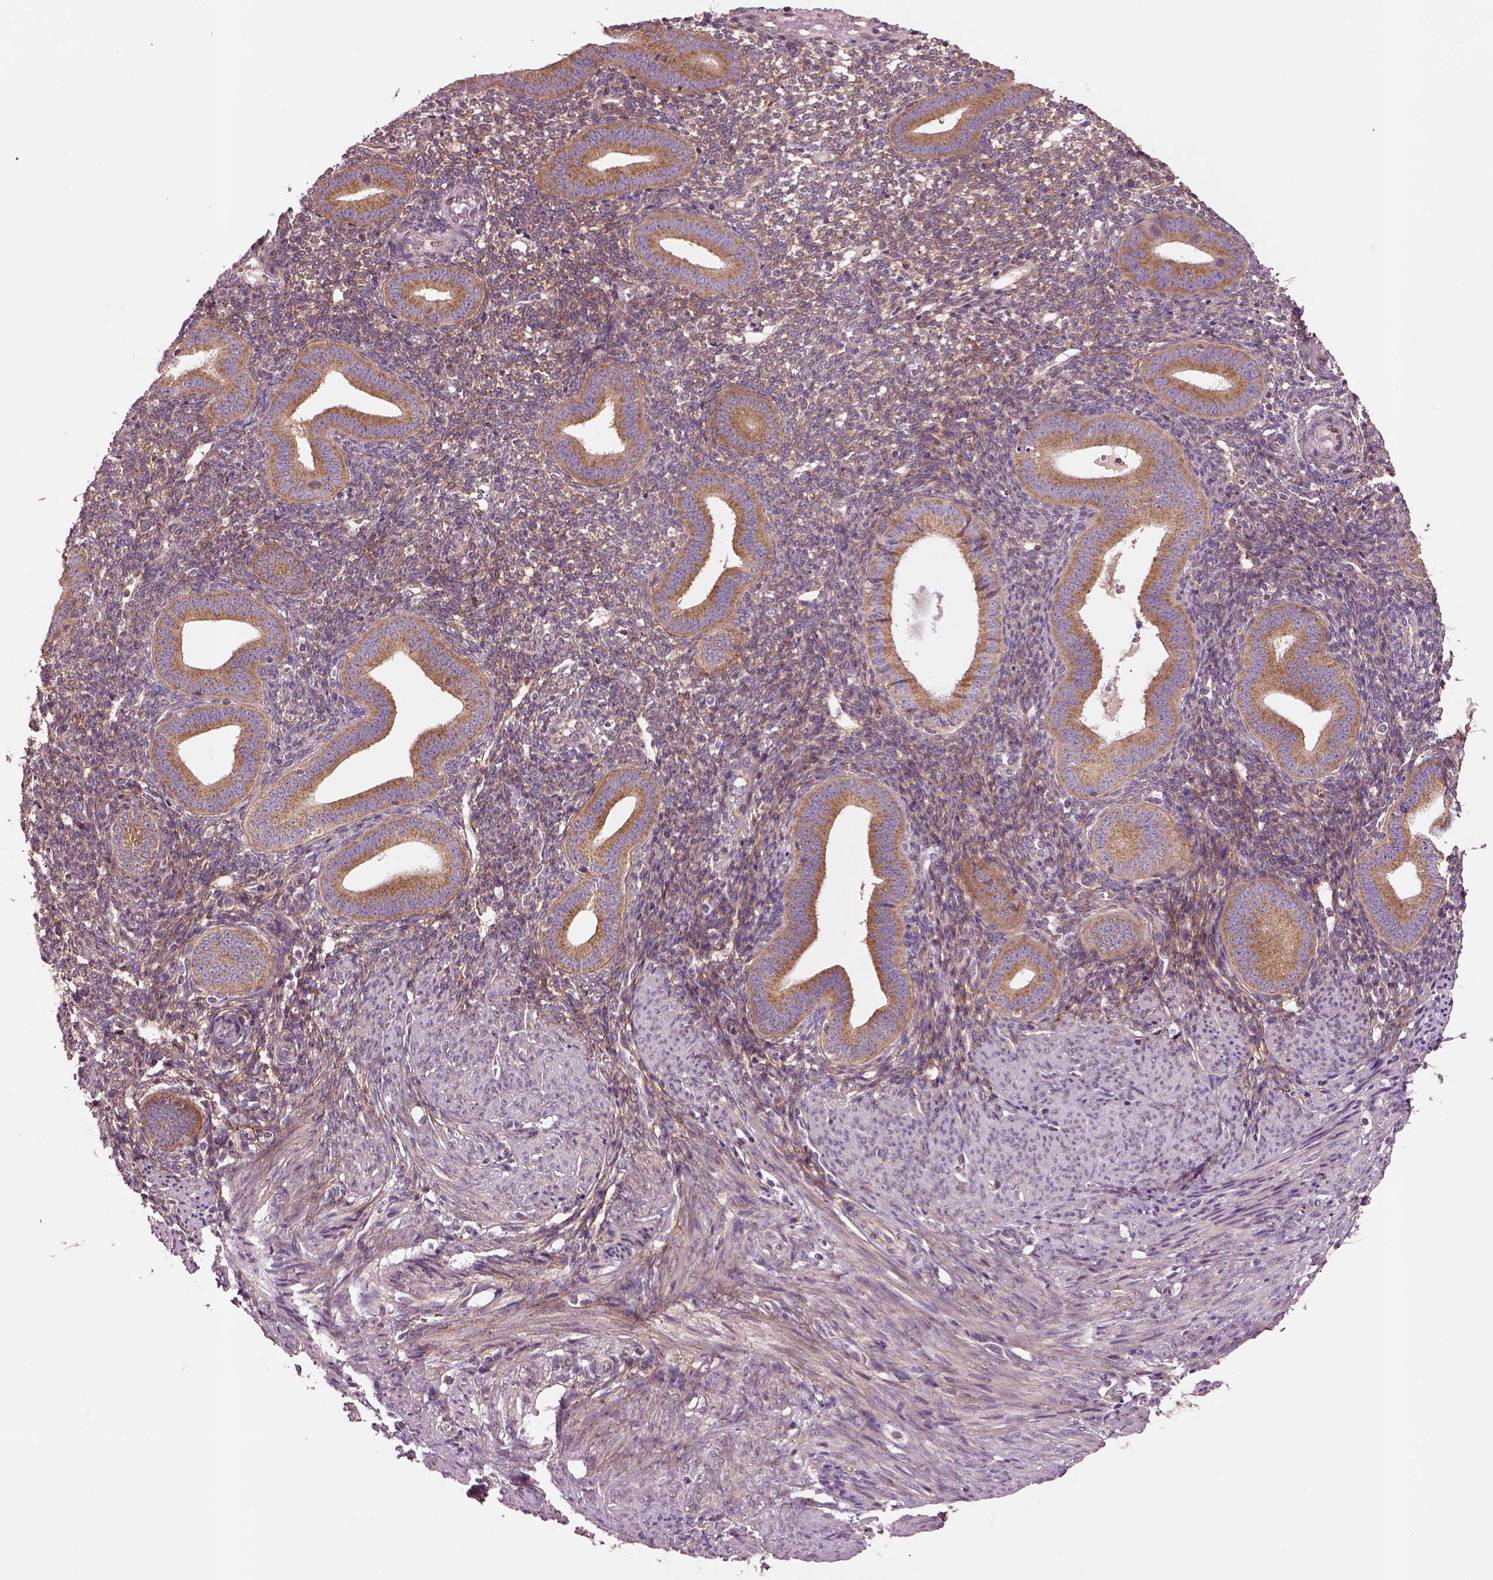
{"staining": {"intensity": "weak", "quantity": ">75%", "location": "cytoplasmic/membranous"}, "tissue": "endometrium", "cell_type": "Cells in endometrial stroma", "image_type": "normal", "snomed": [{"axis": "morphology", "description": "Normal tissue, NOS"}, {"axis": "topography", "description": "Endometrium"}], "caption": "Immunohistochemistry photomicrograph of normal endometrium stained for a protein (brown), which shows low levels of weak cytoplasmic/membranous staining in about >75% of cells in endometrial stroma.", "gene": "SEC23A", "patient": {"sex": "female", "age": 40}}